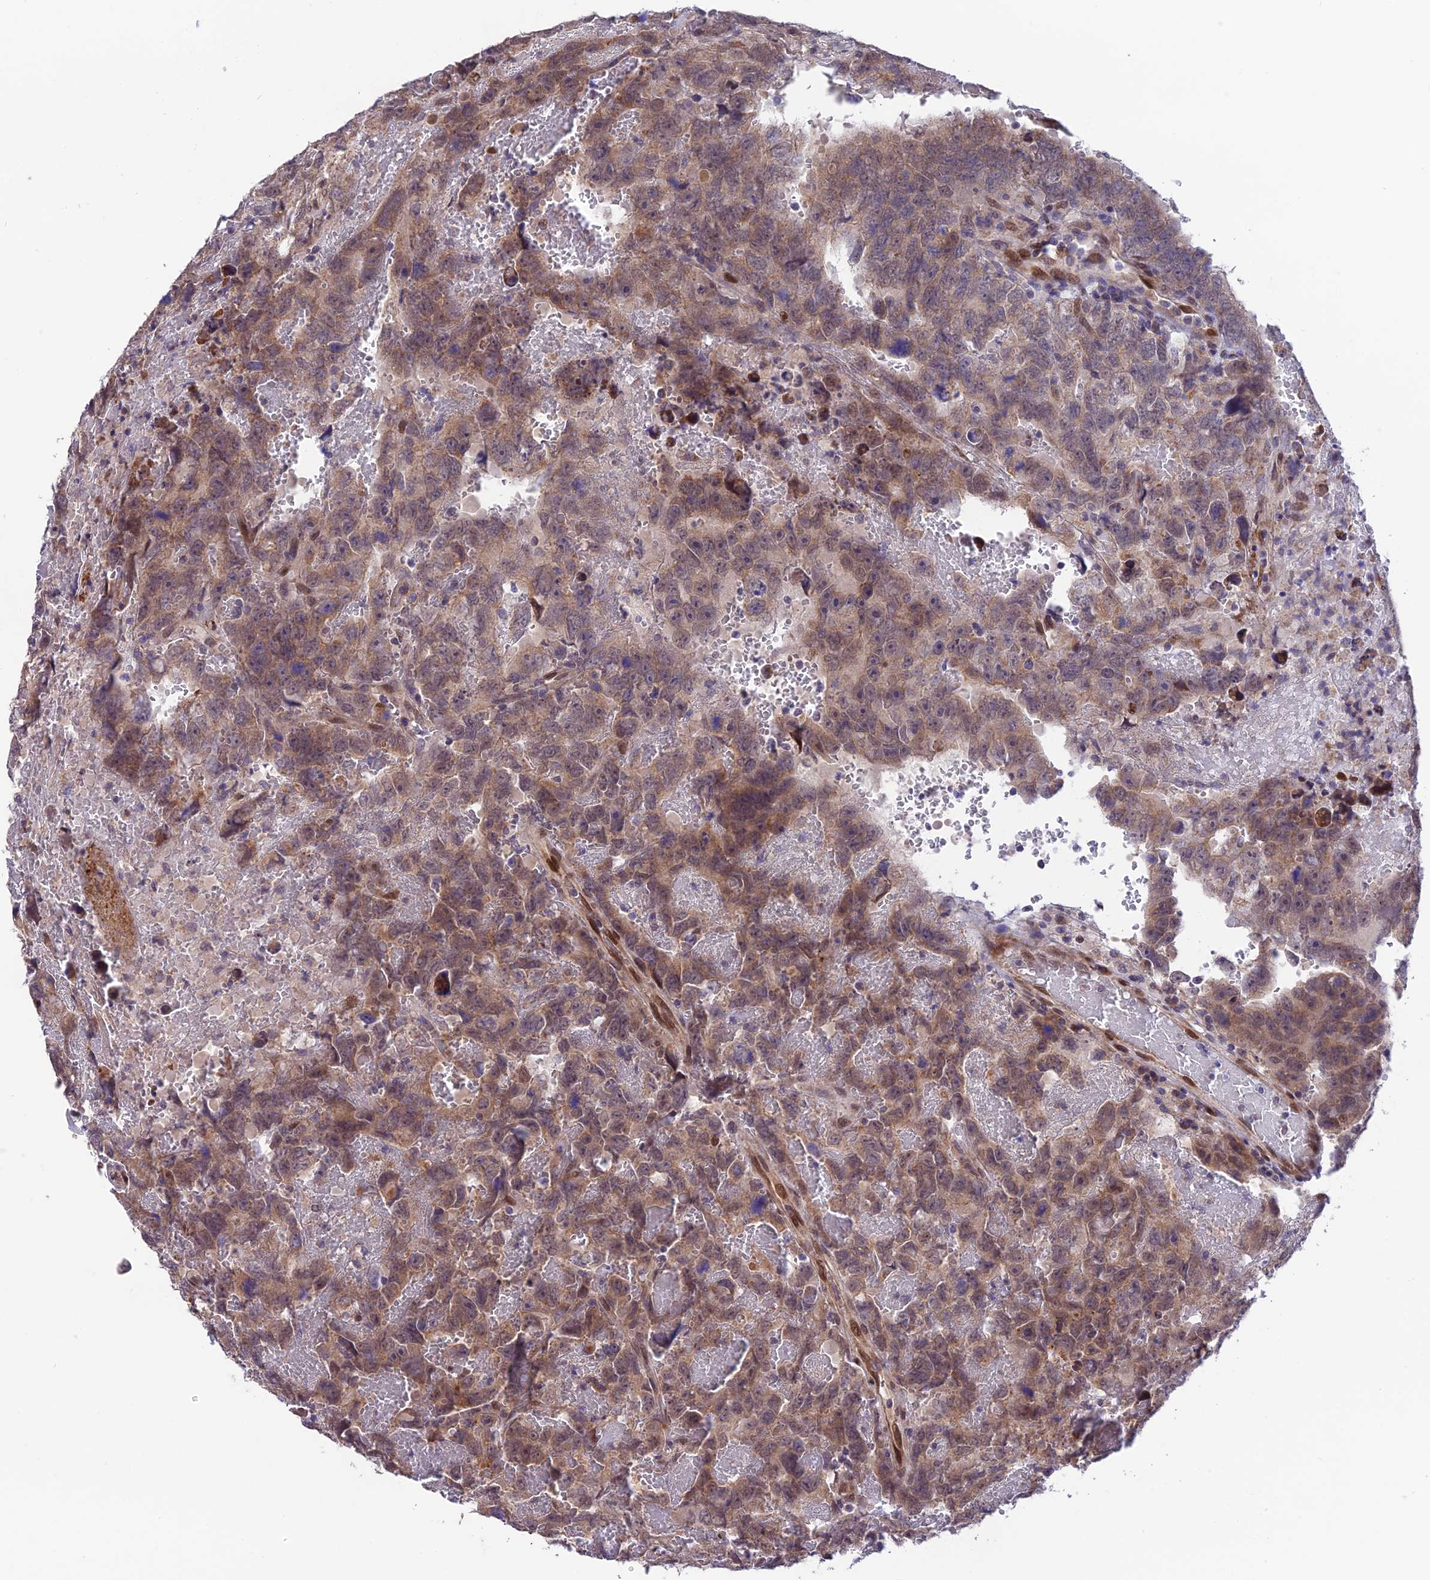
{"staining": {"intensity": "moderate", "quantity": ">75%", "location": "cytoplasmic/membranous,nuclear"}, "tissue": "testis cancer", "cell_type": "Tumor cells", "image_type": "cancer", "snomed": [{"axis": "morphology", "description": "Carcinoma, Embryonal, NOS"}, {"axis": "topography", "description": "Testis"}], "caption": "Protein staining shows moderate cytoplasmic/membranous and nuclear positivity in approximately >75% of tumor cells in embryonal carcinoma (testis).", "gene": "CYP2R1", "patient": {"sex": "male", "age": 45}}